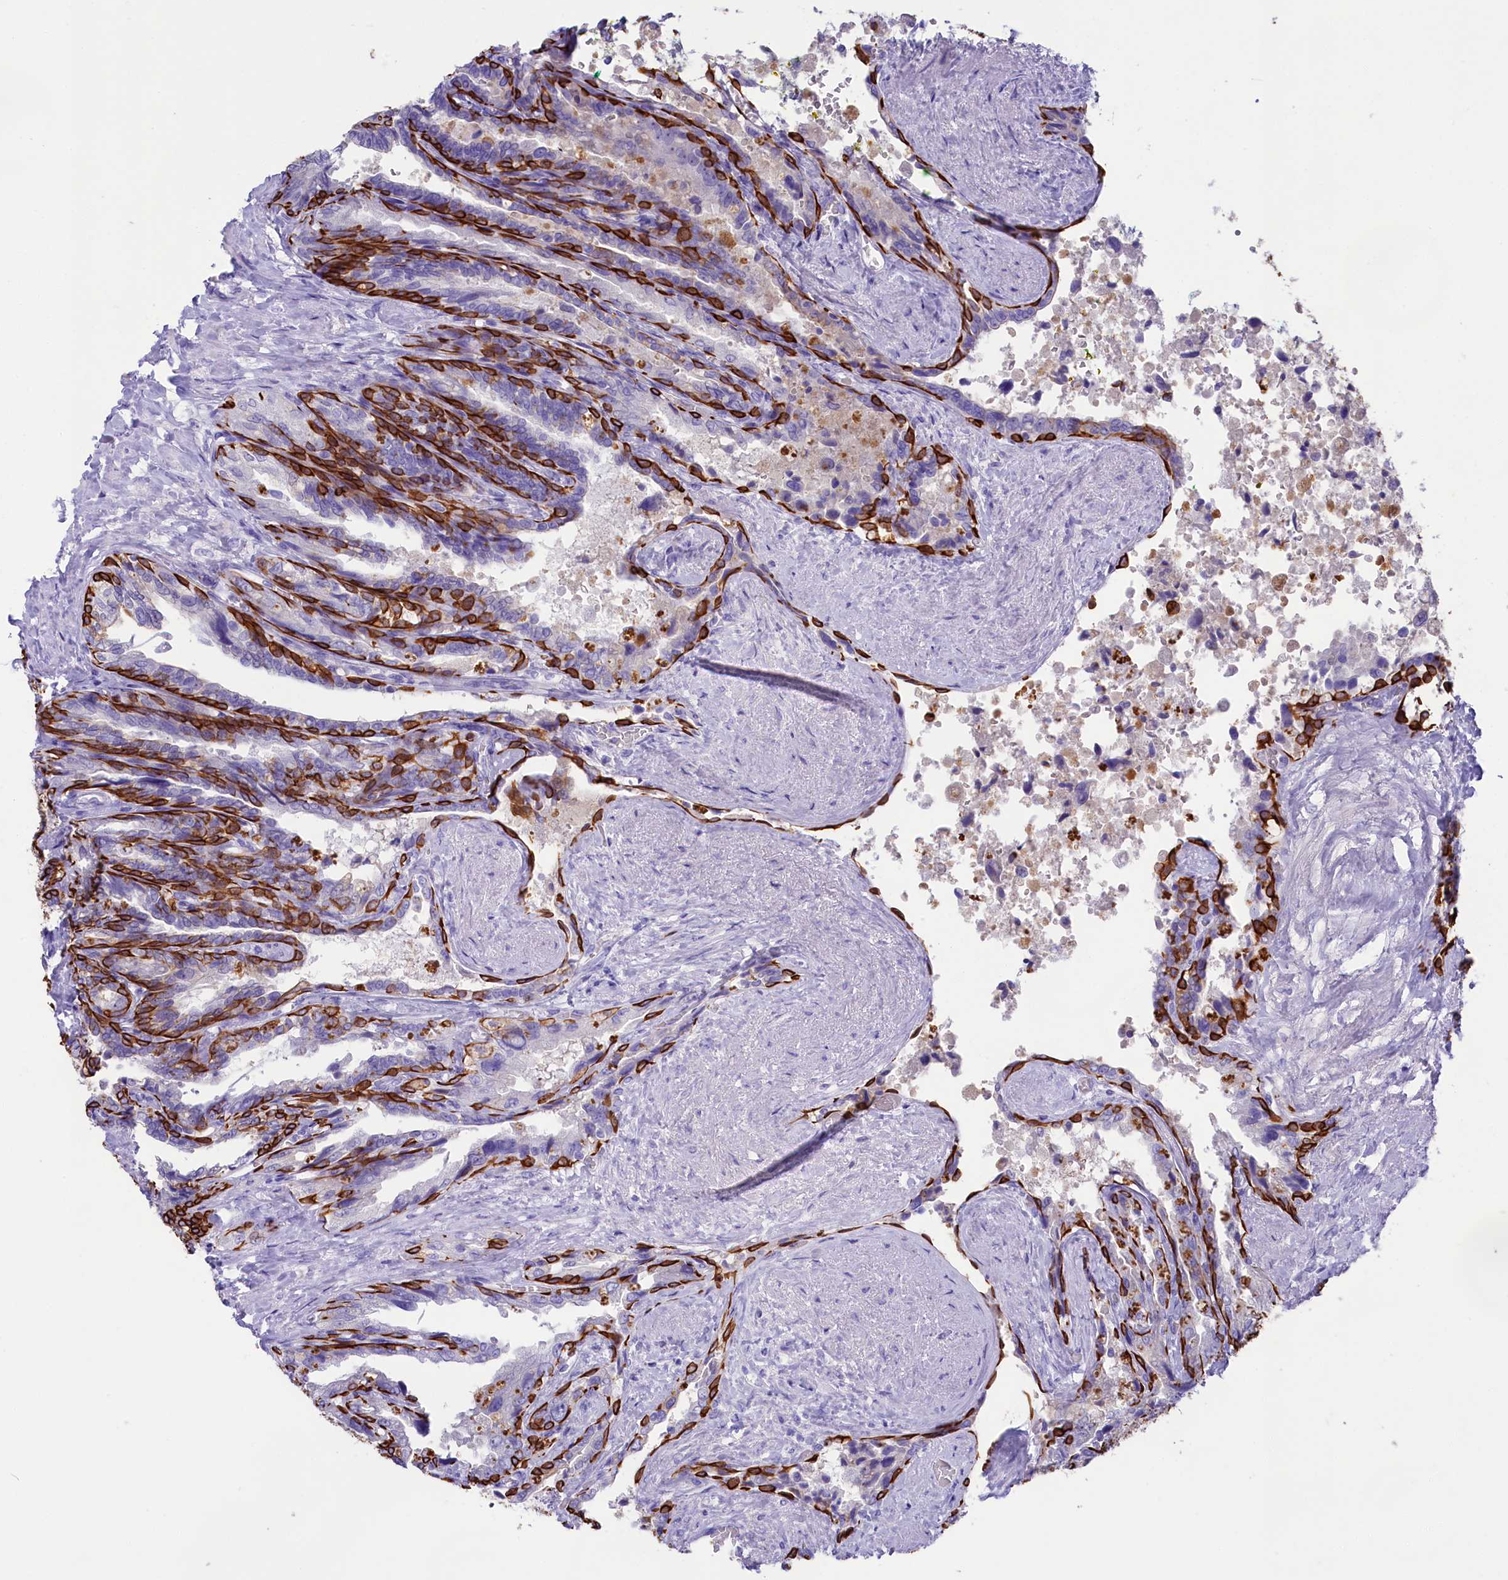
{"staining": {"intensity": "strong", "quantity": "25%-75%", "location": "cytoplasmic/membranous"}, "tissue": "seminal vesicle", "cell_type": "Glandular cells", "image_type": "normal", "snomed": [{"axis": "morphology", "description": "Normal tissue, NOS"}, {"axis": "topography", "description": "Seminal veicle"}, {"axis": "topography", "description": "Peripheral nerve tissue"}], "caption": "This is a histology image of immunohistochemistry staining of unremarkable seminal vesicle, which shows strong staining in the cytoplasmic/membranous of glandular cells.", "gene": "SULT2A1", "patient": {"sex": "male", "age": 60}}